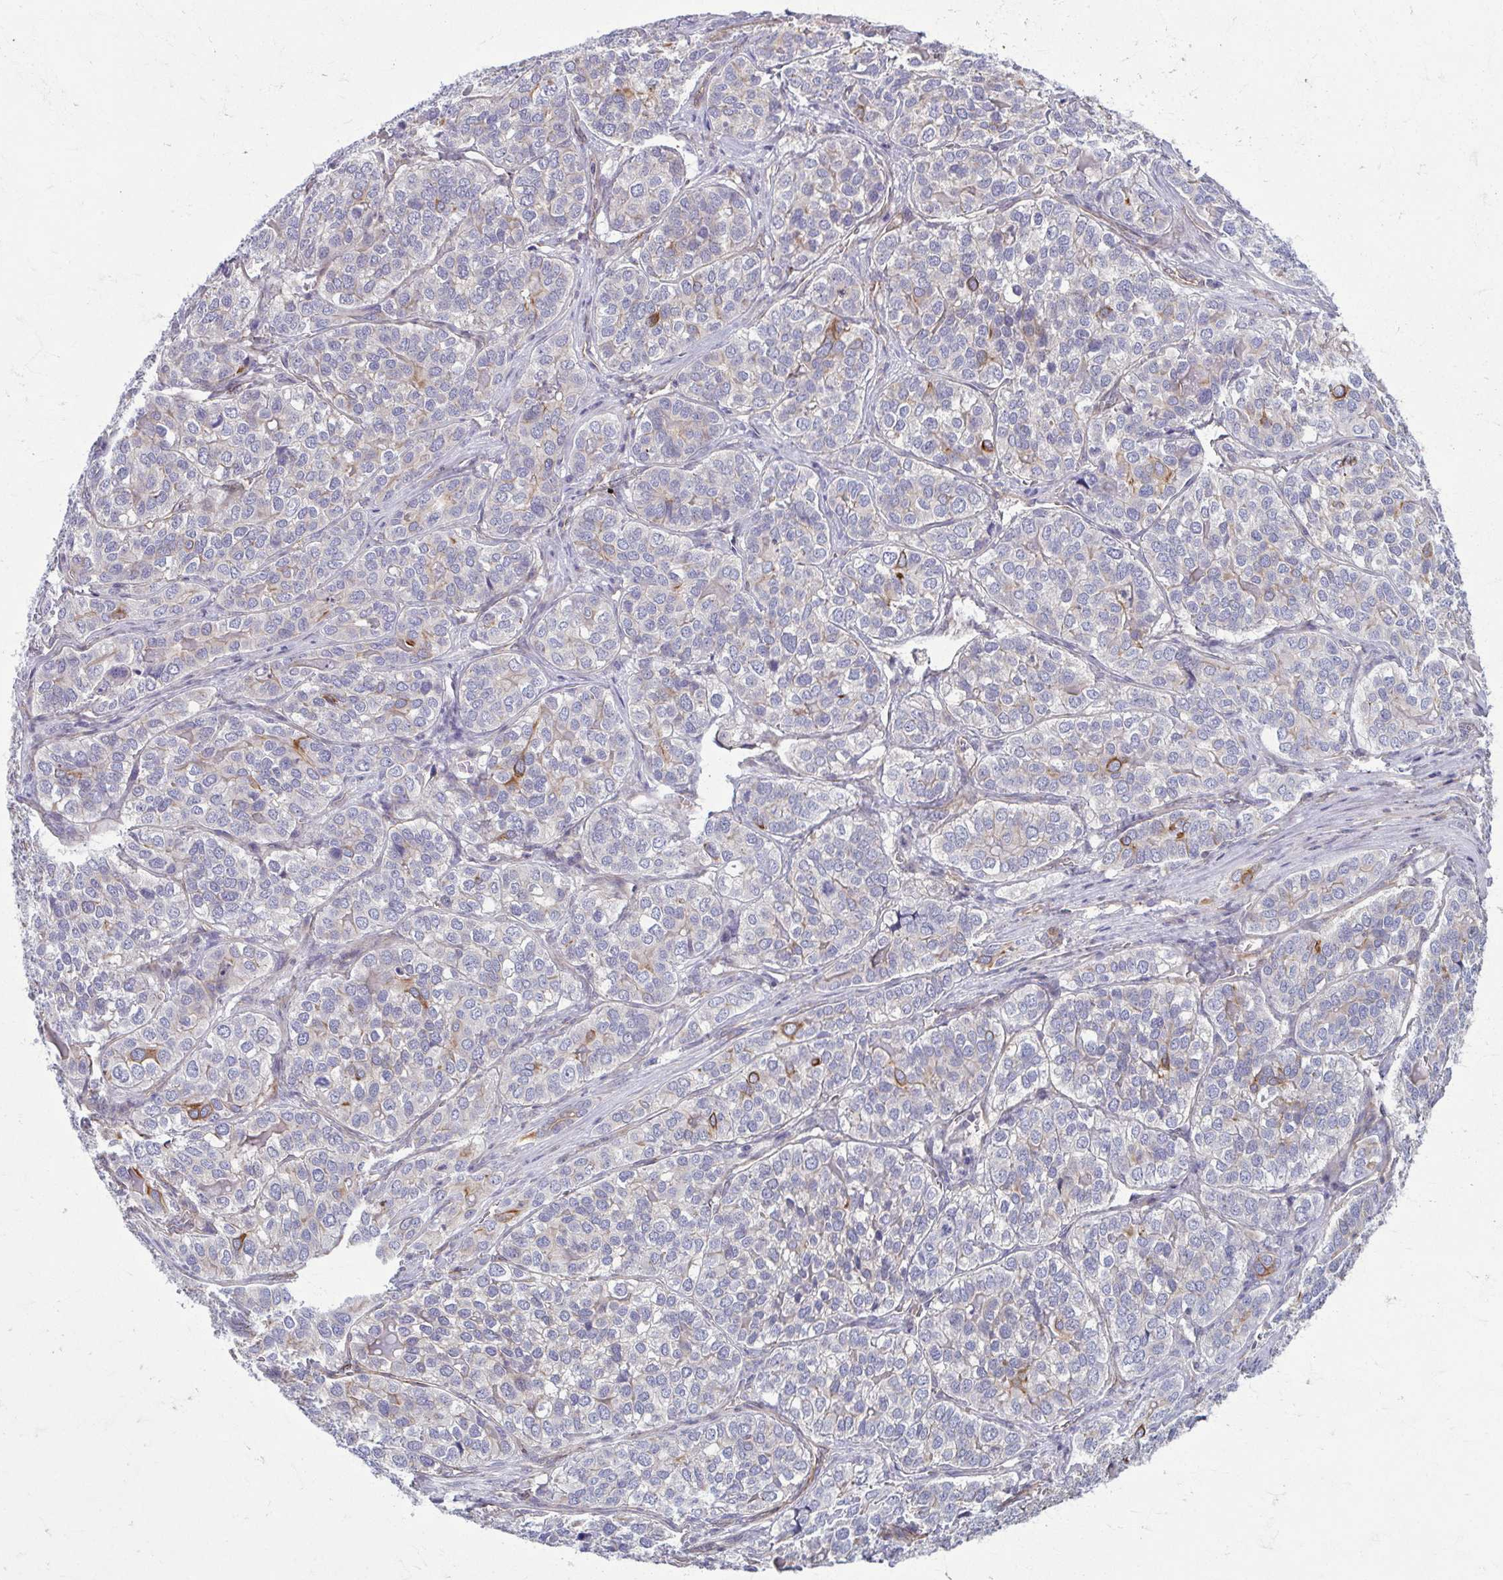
{"staining": {"intensity": "strong", "quantity": "<25%", "location": "cytoplasmic/membranous"}, "tissue": "liver cancer", "cell_type": "Tumor cells", "image_type": "cancer", "snomed": [{"axis": "morphology", "description": "Cholangiocarcinoma"}, {"axis": "topography", "description": "Liver"}], "caption": "IHC micrograph of neoplastic tissue: liver cancer (cholangiocarcinoma) stained using IHC demonstrates medium levels of strong protein expression localized specifically in the cytoplasmic/membranous of tumor cells, appearing as a cytoplasmic/membranous brown color.", "gene": "EID2B", "patient": {"sex": "male", "age": 56}}